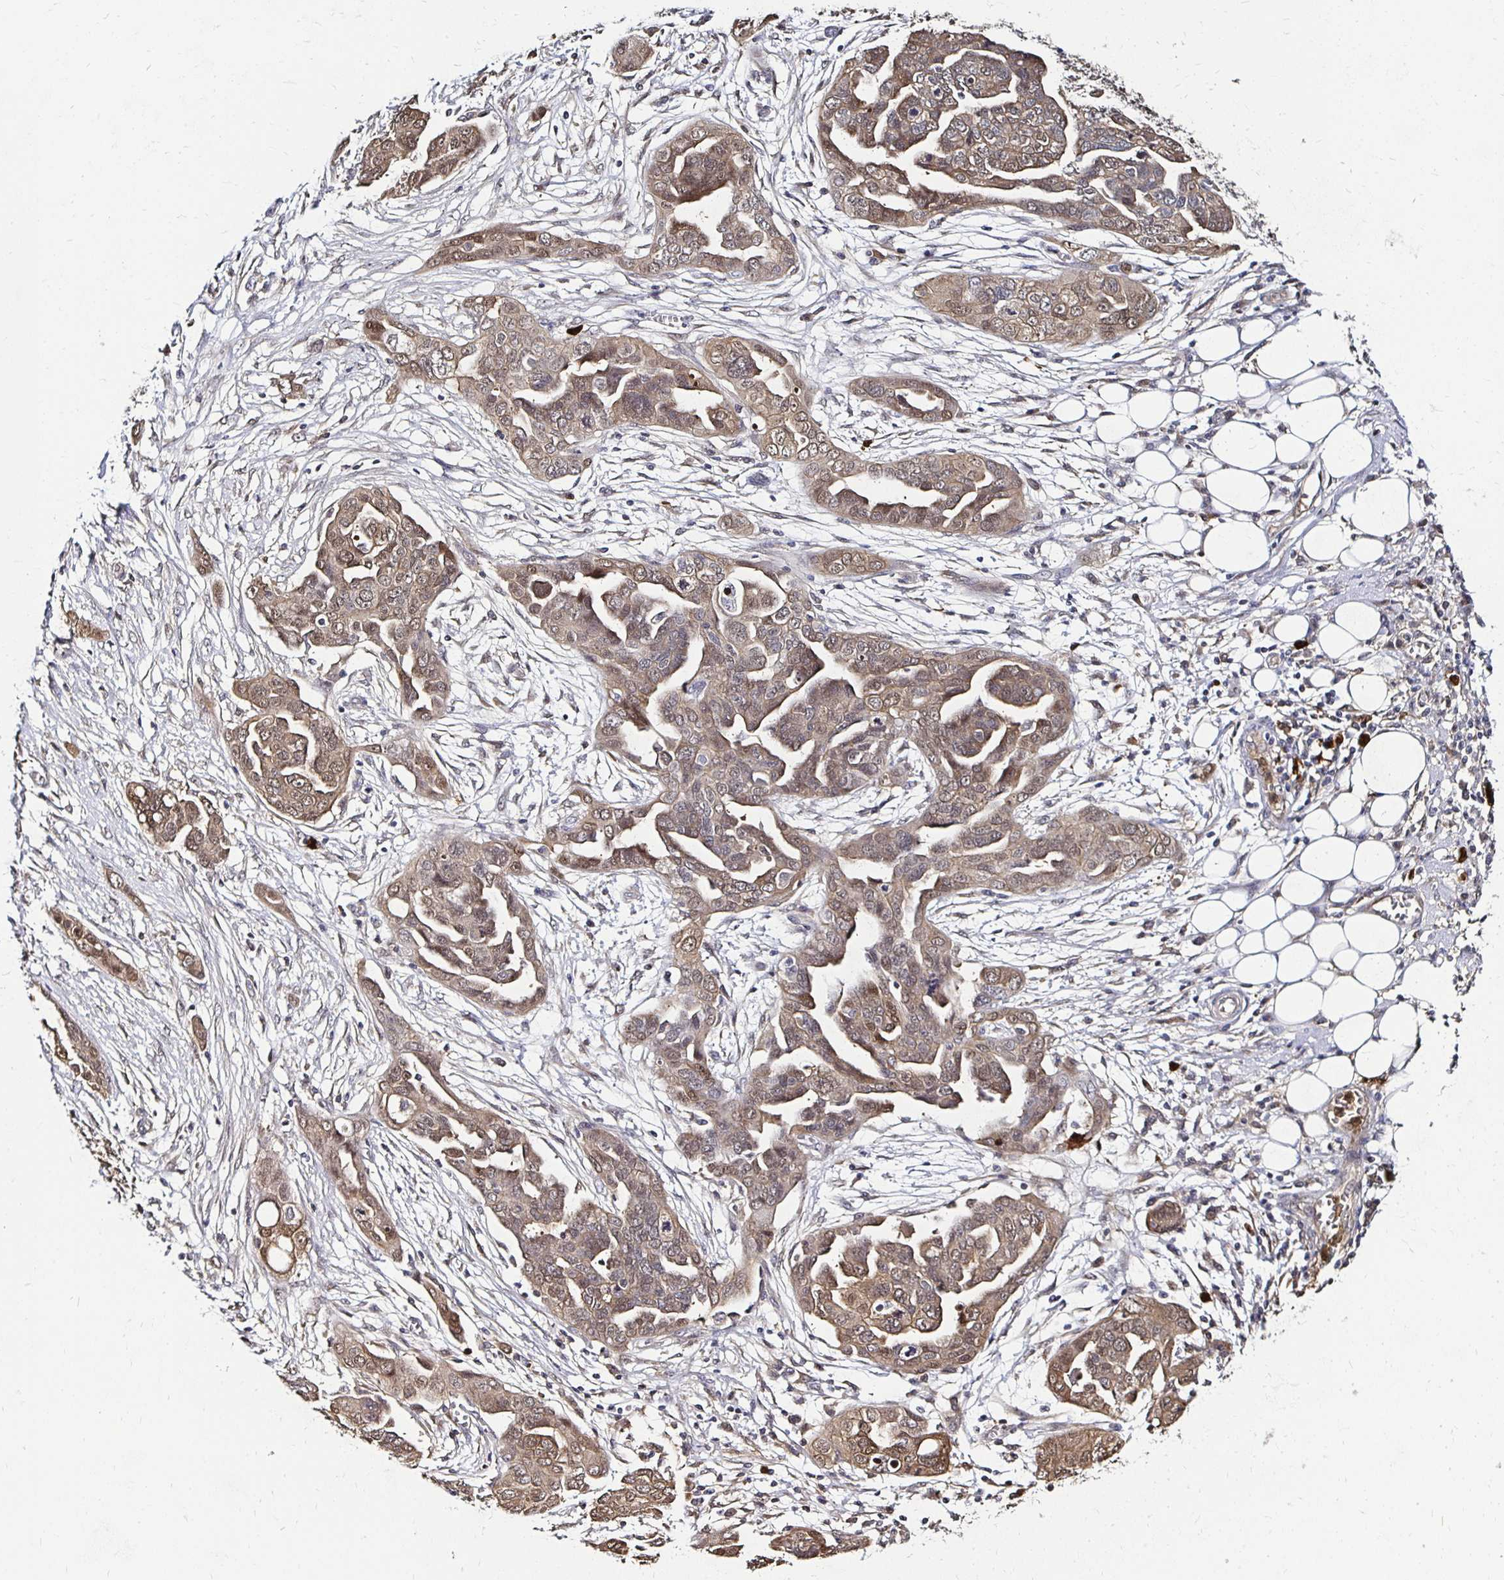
{"staining": {"intensity": "weak", "quantity": ">75%", "location": "cytoplasmic/membranous"}, "tissue": "ovarian cancer", "cell_type": "Tumor cells", "image_type": "cancer", "snomed": [{"axis": "morphology", "description": "Cystadenocarcinoma, serous, NOS"}, {"axis": "topography", "description": "Ovary"}], "caption": "Immunohistochemical staining of ovarian serous cystadenocarcinoma exhibits low levels of weak cytoplasmic/membranous protein expression in approximately >75% of tumor cells.", "gene": "TXN", "patient": {"sex": "female", "age": 59}}